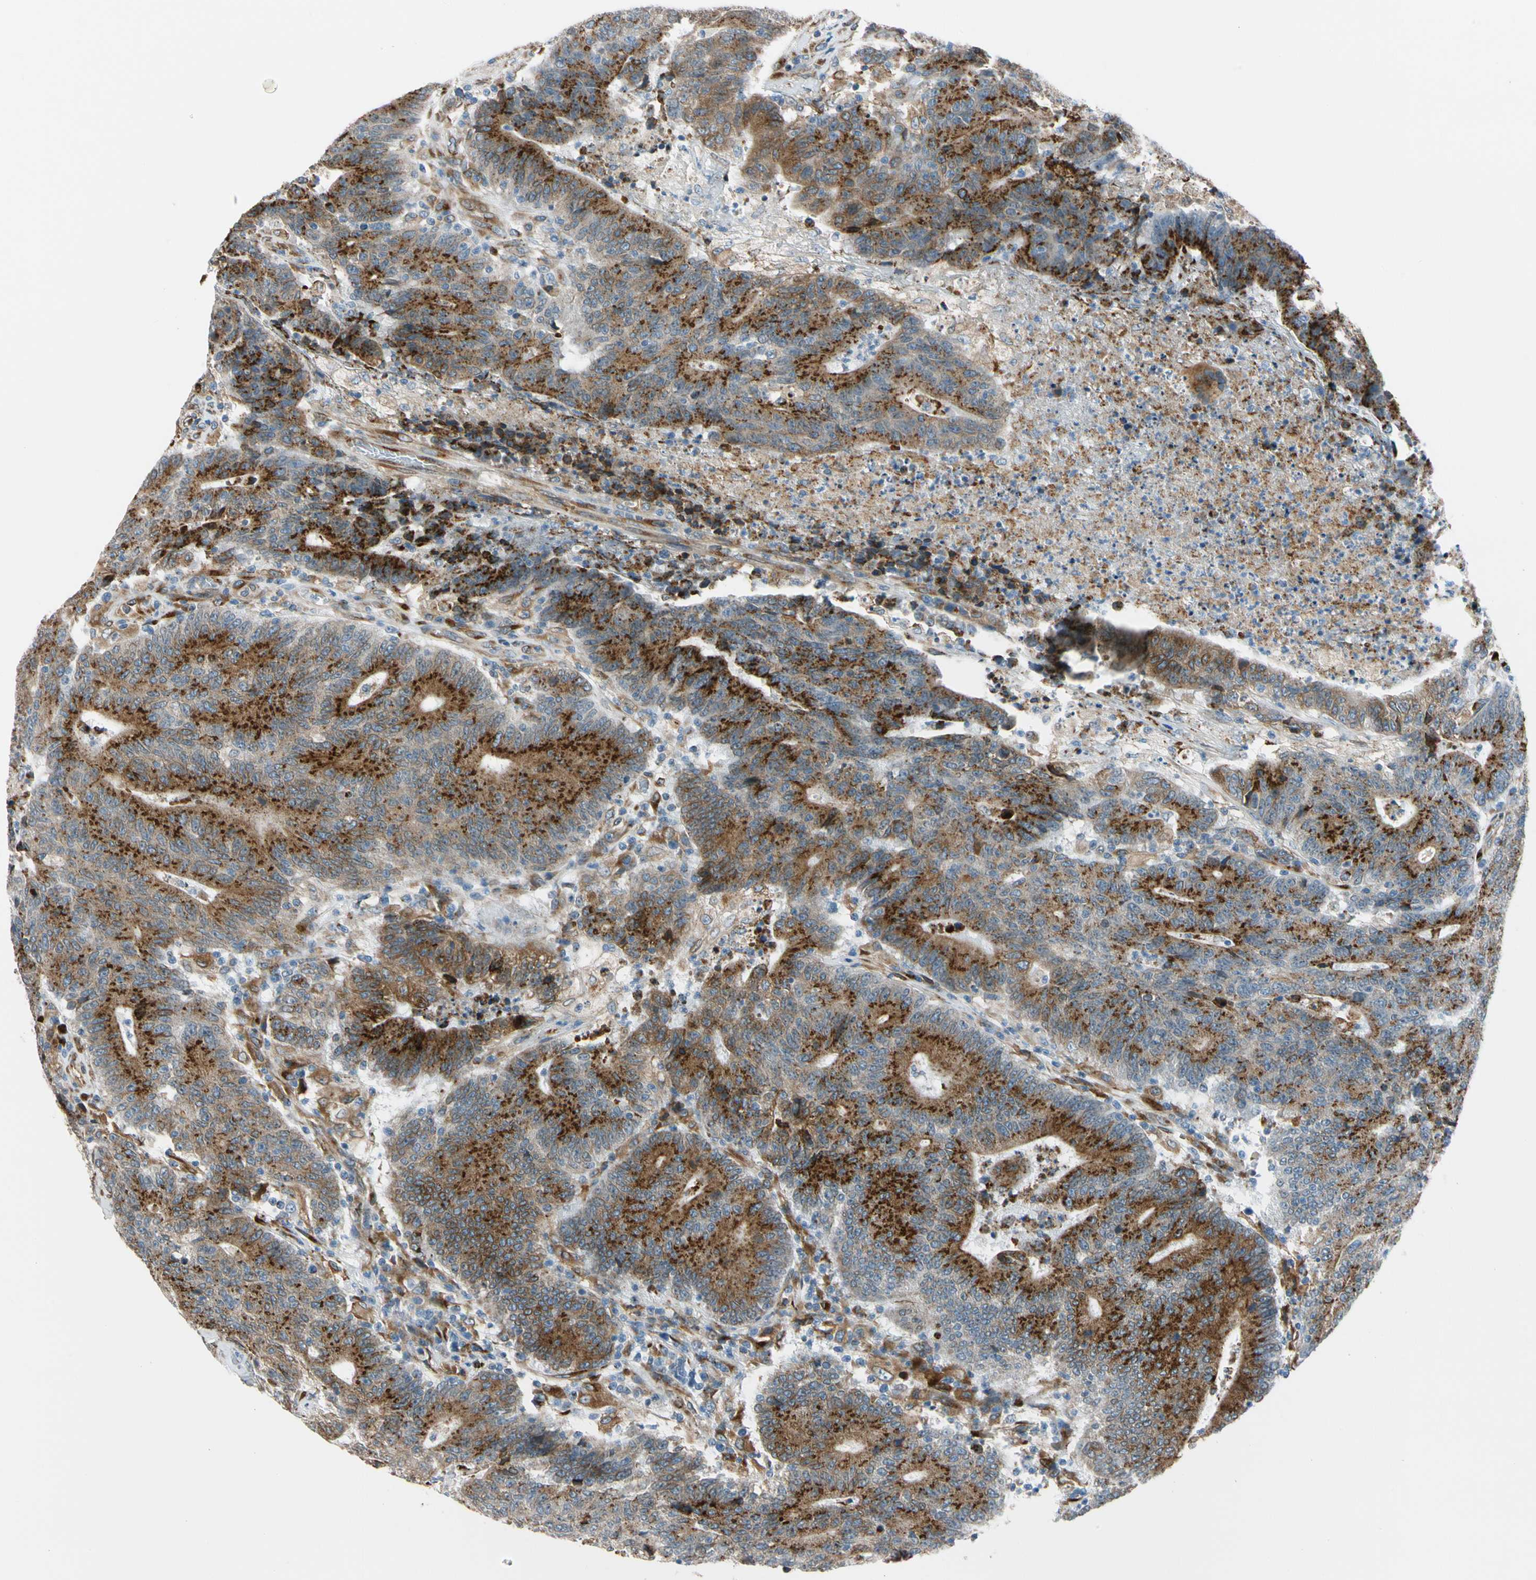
{"staining": {"intensity": "strong", "quantity": ">75%", "location": "cytoplasmic/membranous"}, "tissue": "colorectal cancer", "cell_type": "Tumor cells", "image_type": "cancer", "snomed": [{"axis": "morphology", "description": "Normal tissue, NOS"}, {"axis": "morphology", "description": "Adenocarcinoma, NOS"}, {"axis": "topography", "description": "Colon"}], "caption": "IHC image of human colorectal cancer (adenocarcinoma) stained for a protein (brown), which exhibits high levels of strong cytoplasmic/membranous staining in approximately >75% of tumor cells.", "gene": "NUCB1", "patient": {"sex": "female", "age": 75}}